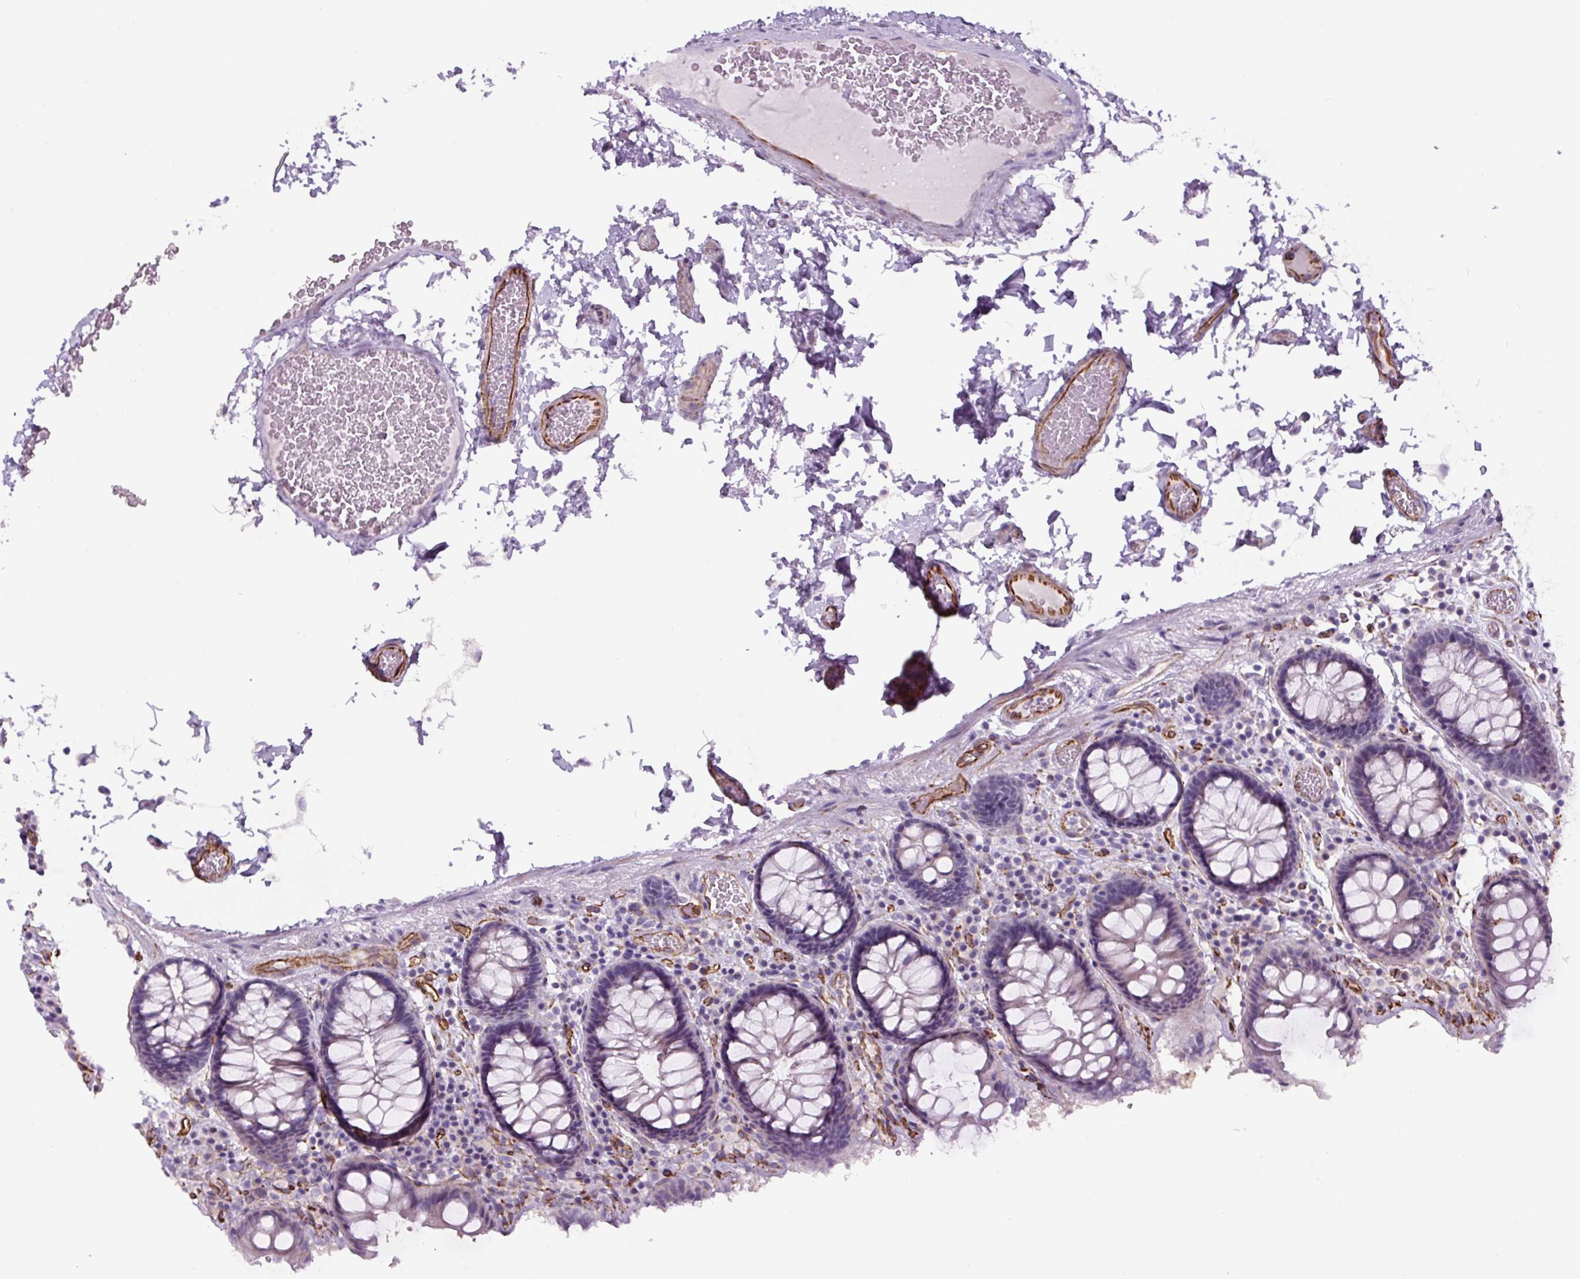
{"staining": {"intensity": "strong", "quantity": ">75%", "location": "cytoplasmic/membranous"}, "tissue": "colon", "cell_type": "Endothelial cells", "image_type": "normal", "snomed": [{"axis": "morphology", "description": "Normal tissue, NOS"}, {"axis": "topography", "description": "Colon"}, {"axis": "topography", "description": "Peripheral nerve tissue"}], "caption": "Immunohistochemistry (IHC) of unremarkable human colon displays high levels of strong cytoplasmic/membranous positivity in approximately >75% of endothelial cells.", "gene": "NES", "patient": {"sex": "male", "age": 84}}